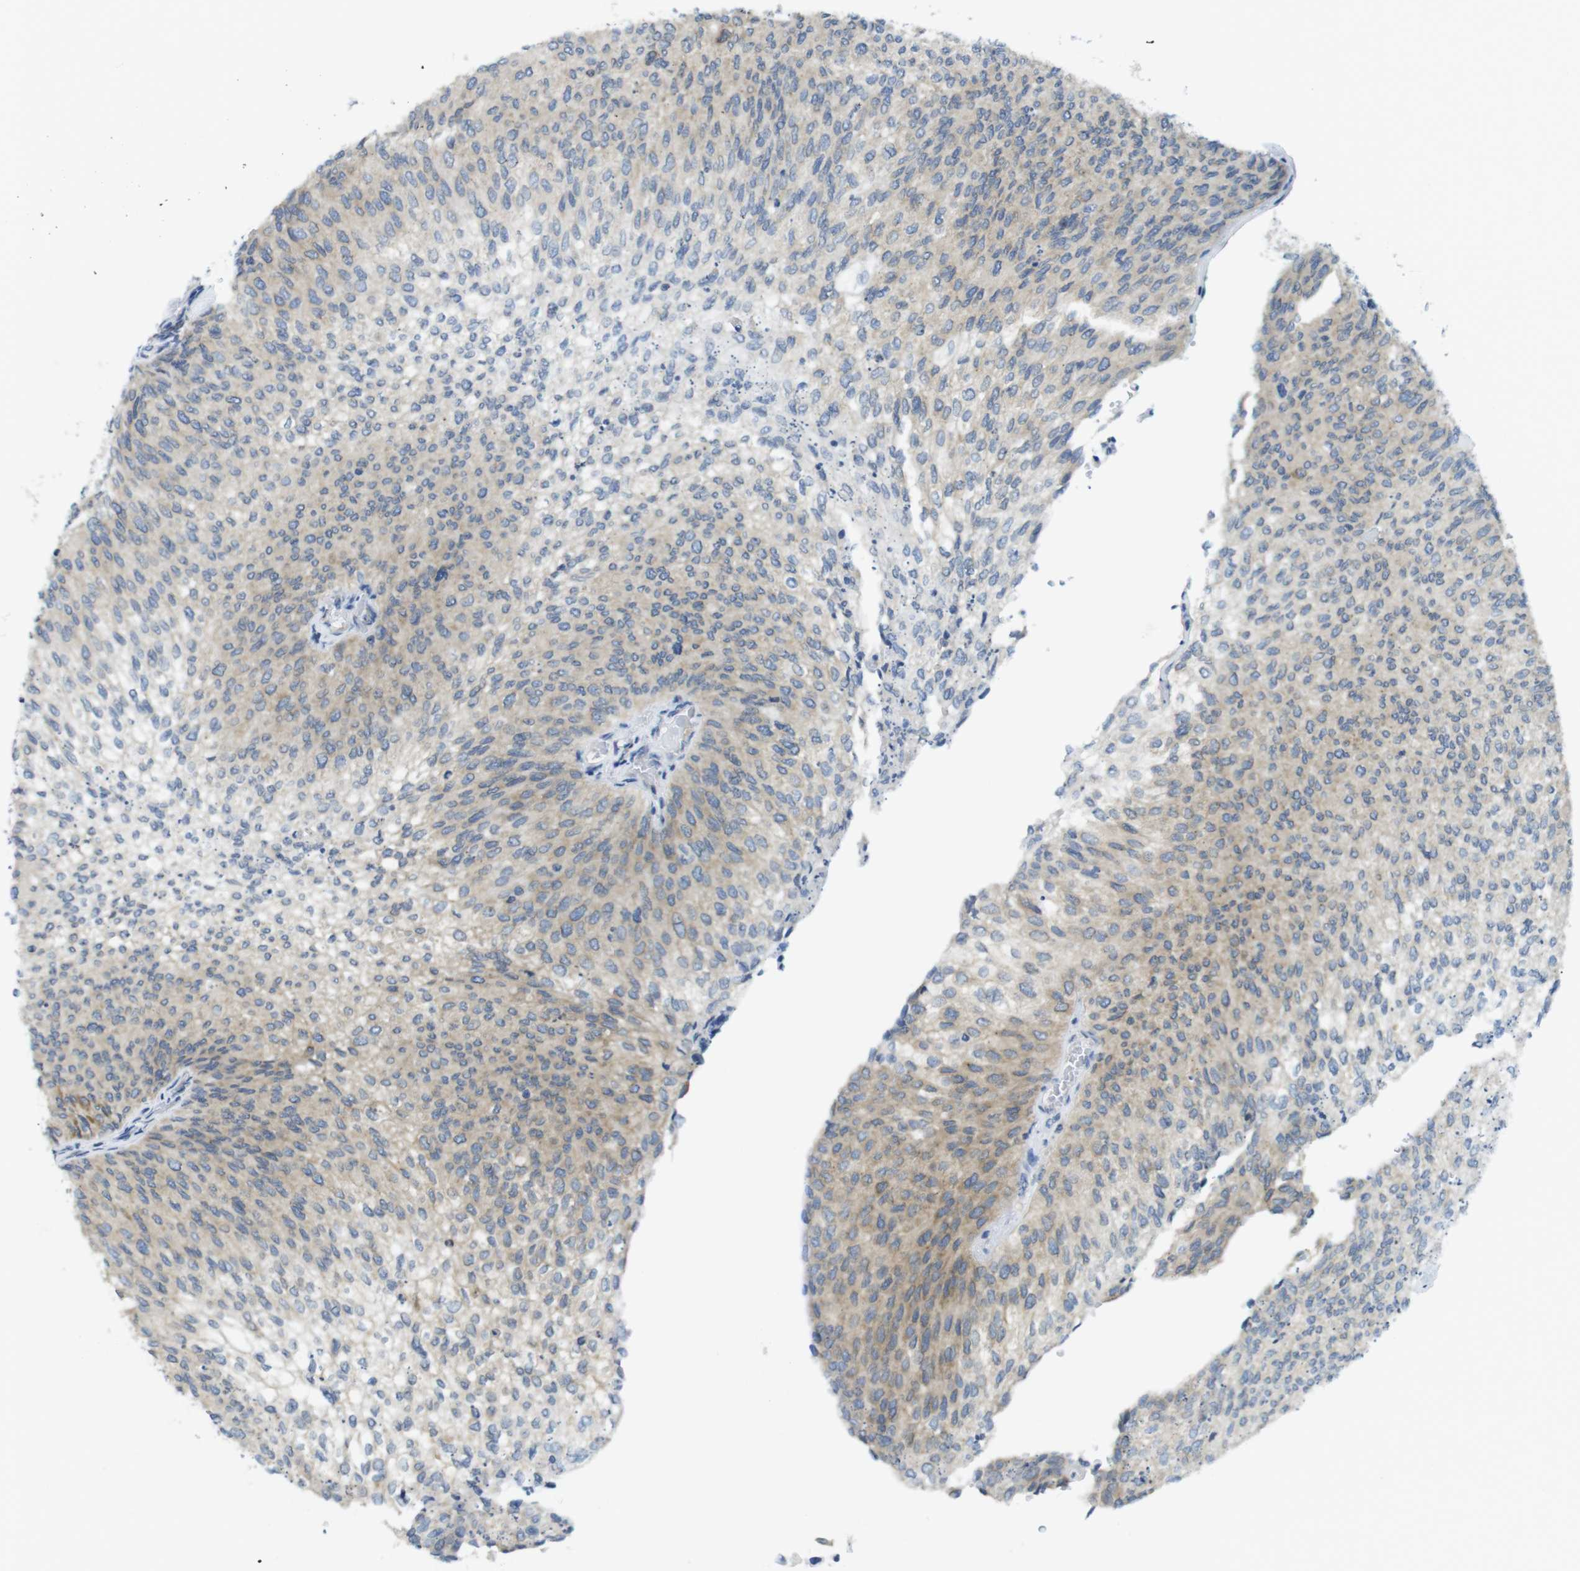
{"staining": {"intensity": "weak", "quantity": ">75%", "location": "cytoplasmic/membranous"}, "tissue": "urothelial cancer", "cell_type": "Tumor cells", "image_type": "cancer", "snomed": [{"axis": "morphology", "description": "Urothelial carcinoma, Low grade"}, {"axis": "topography", "description": "Urinary bladder"}], "caption": "Protein expression by immunohistochemistry demonstrates weak cytoplasmic/membranous staining in approximately >75% of tumor cells in low-grade urothelial carcinoma.", "gene": "CLPTM1L", "patient": {"sex": "female", "age": 79}}